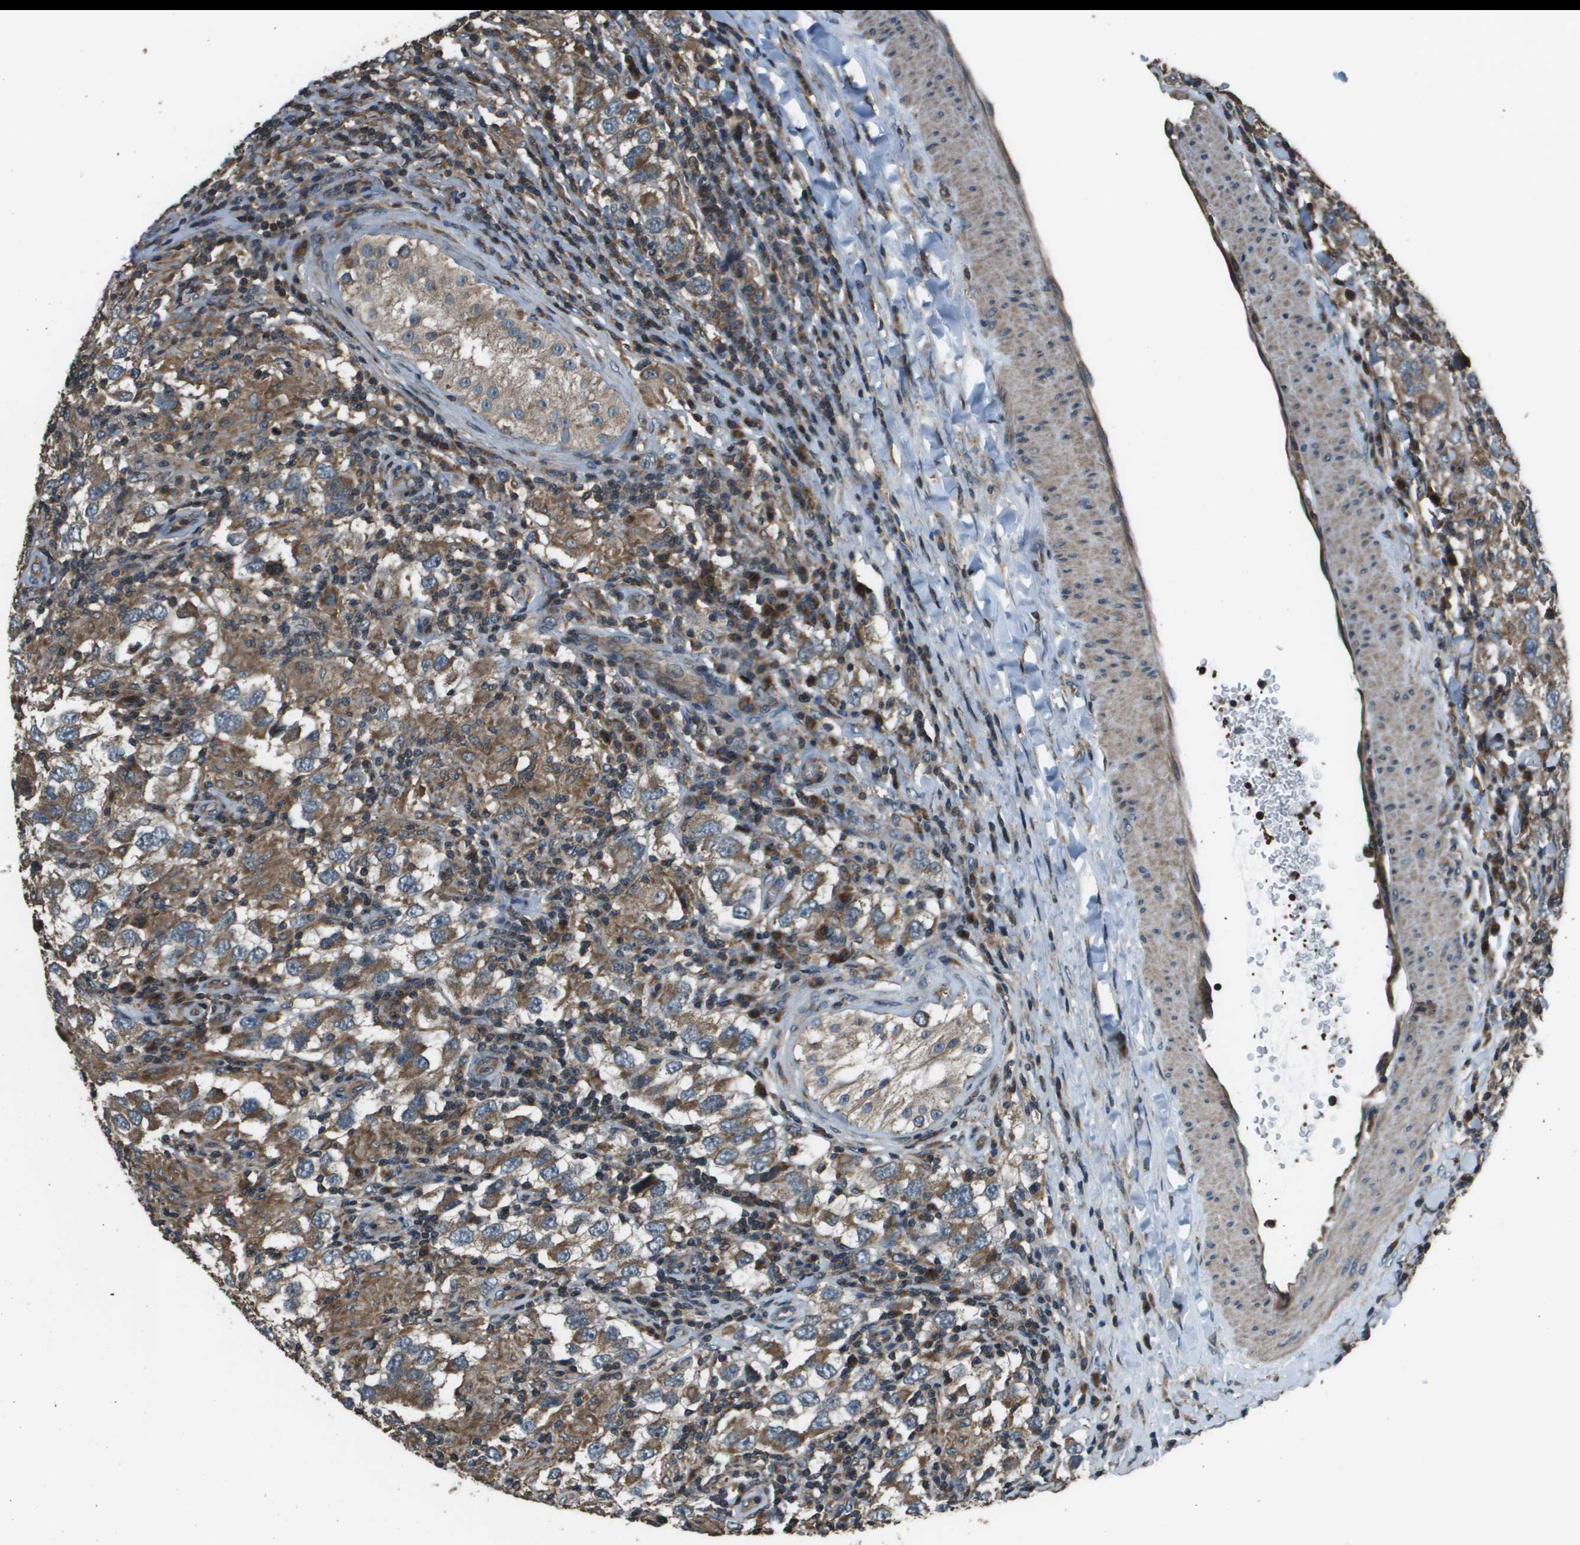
{"staining": {"intensity": "moderate", "quantity": ">75%", "location": "cytoplasmic/membranous"}, "tissue": "testis cancer", "cell_type": "Tumor cells", "image_type": "cancer", "snomed": [{"axis": "morphology", "description": "Carcinoma, Embryonal, NOS"}, {"axis": "topography", "description": "Testis"}], "caption": "This is a photomicrograph of IHC staining of testis cancer (embryonal carcinoma), which shows moderate positivity in the cytoplasmic/membranous of tumor cells.", "gene": "PLPBP", "patient": {"sex": "male", "age": 21}}